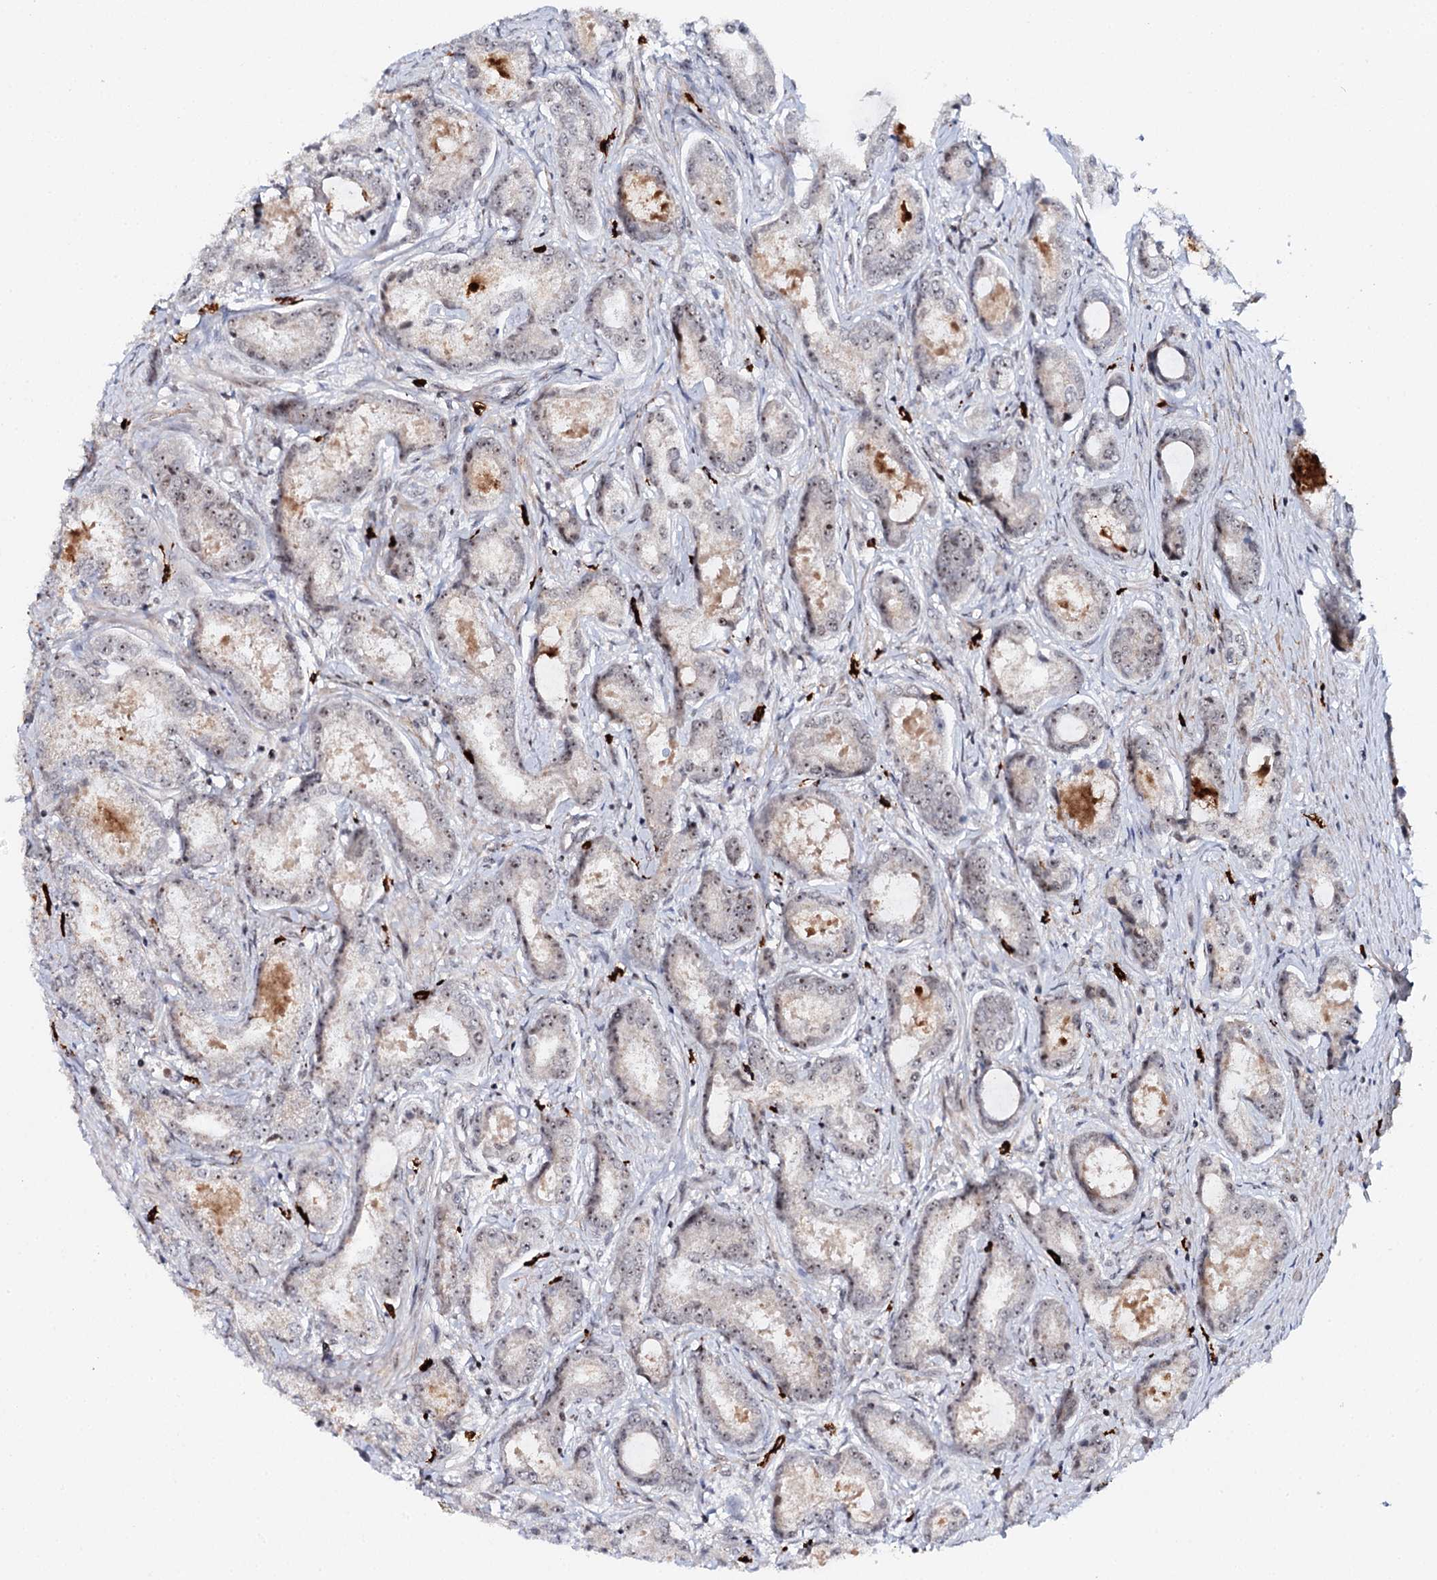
{"staining": {"intensity": "moderate", "quantity": "<25%", "location": "nuclear"}, "tissue": "prostate cancer", "cell_type": "Tumor cells", "image_type": "cancer", "snomed": [{"axis": "morphology", "description": "Adenocarcinoma, Low grade"}, {"axis": "topography", "description": "Prostate"}], "caption": "Protein analysis of prostate cancer (adenocarcinoma (low-grade)) tissue exhibits moderate nuclear expression in about <25% of tumor cells.", "gene": "BUD13", "patient": {"sex": "male", "age": 68}}